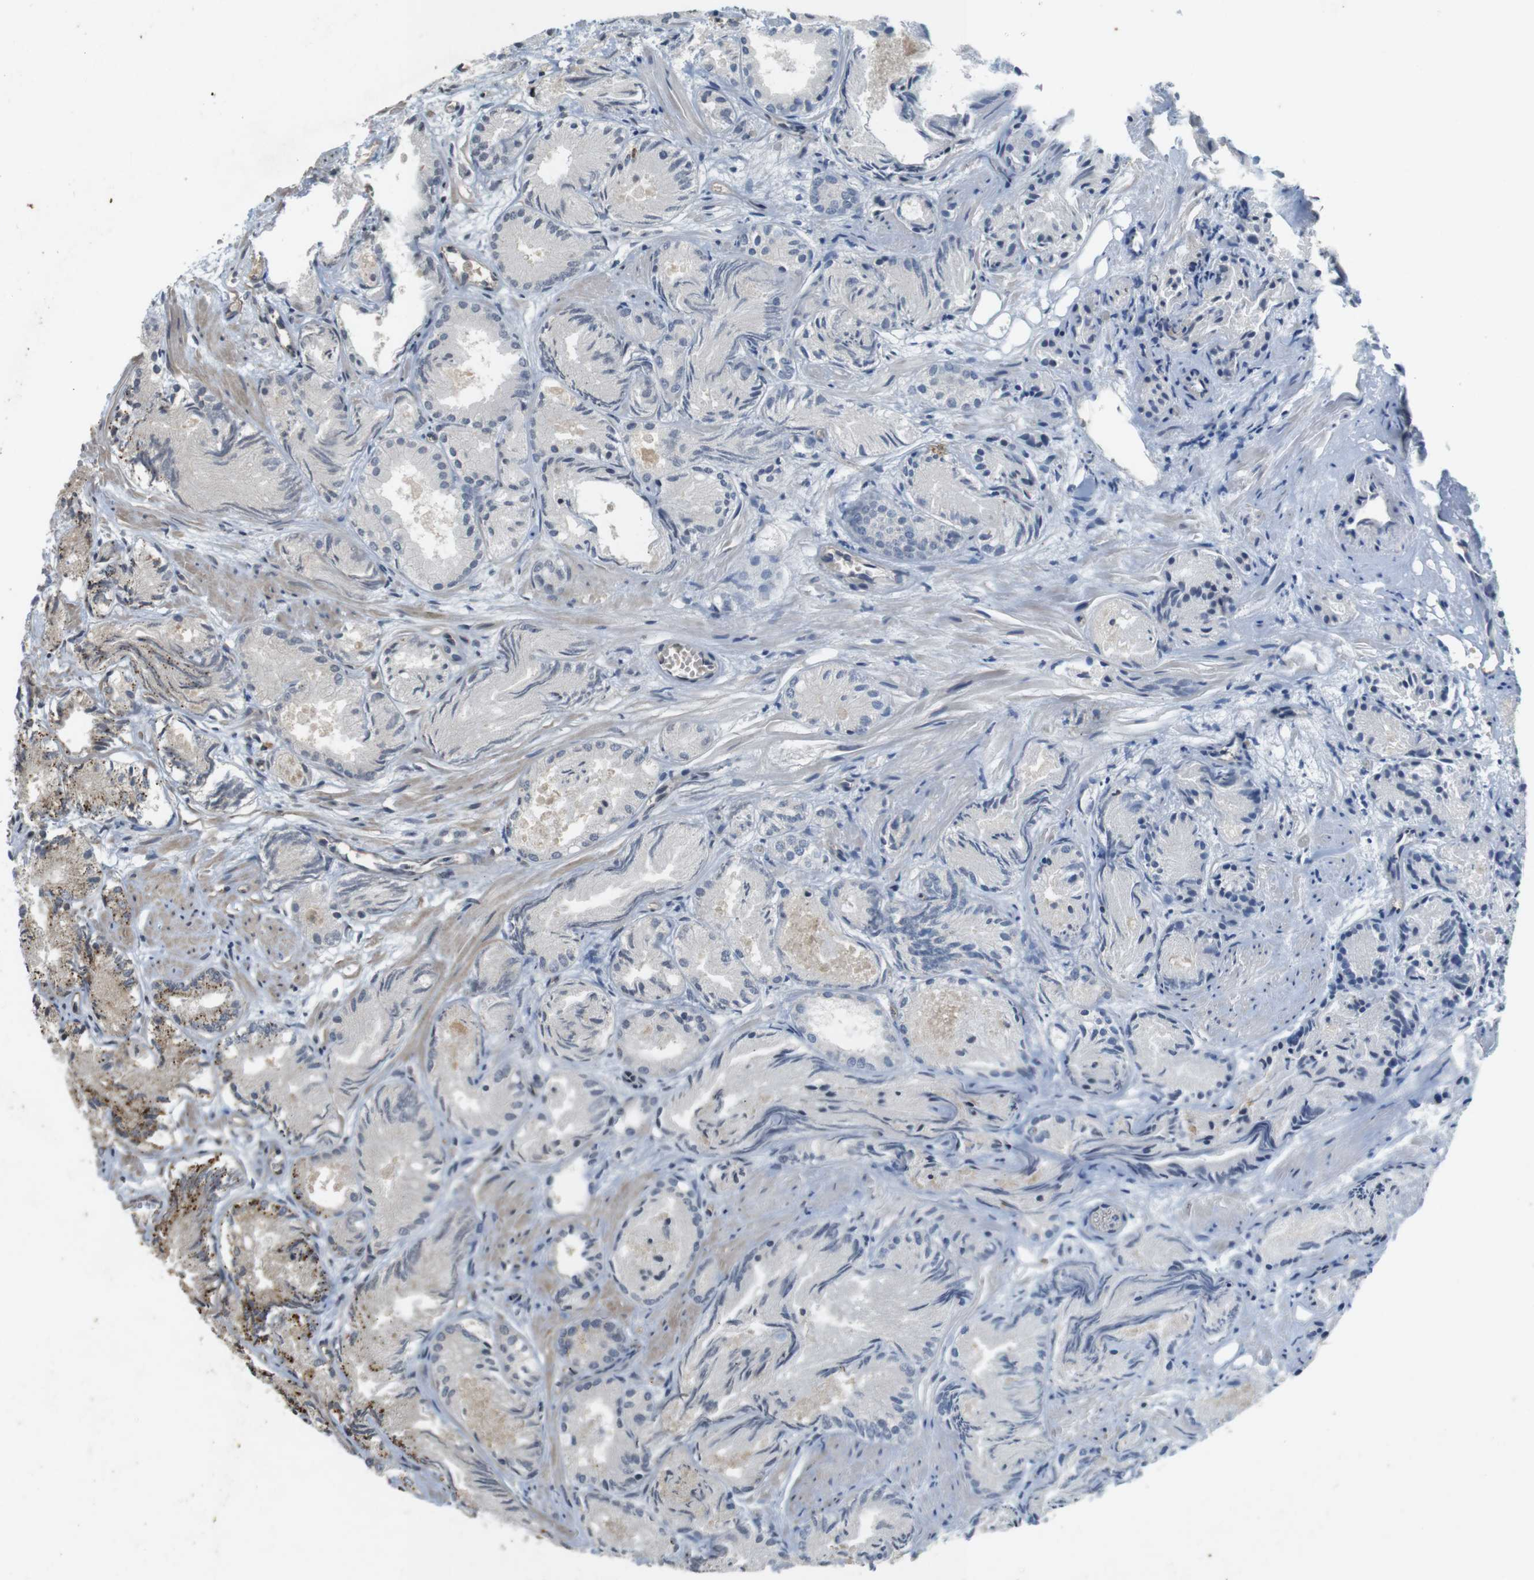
{"staining": {"intensity": "moderate", "quantity": "25%-75%", "location": "cytoplasmic/membranous"}, "tissue": "prostate cancer", "cell_type": "Tumor cells", "image_type": "cancer", "snomed": [{"axis": "morphology", "description": "Adenocarcinoma, Low grade"}, {"axis": "topography", "description": "Prostate"}], "caption": "Protein analysis of prostate cancer tissue shows moderate cytoplasmic/membranous positivity in approximately 25%-75% of tumor cells.", "gene": "CLTC", "patient": {"sex": "male", "age": 72}}